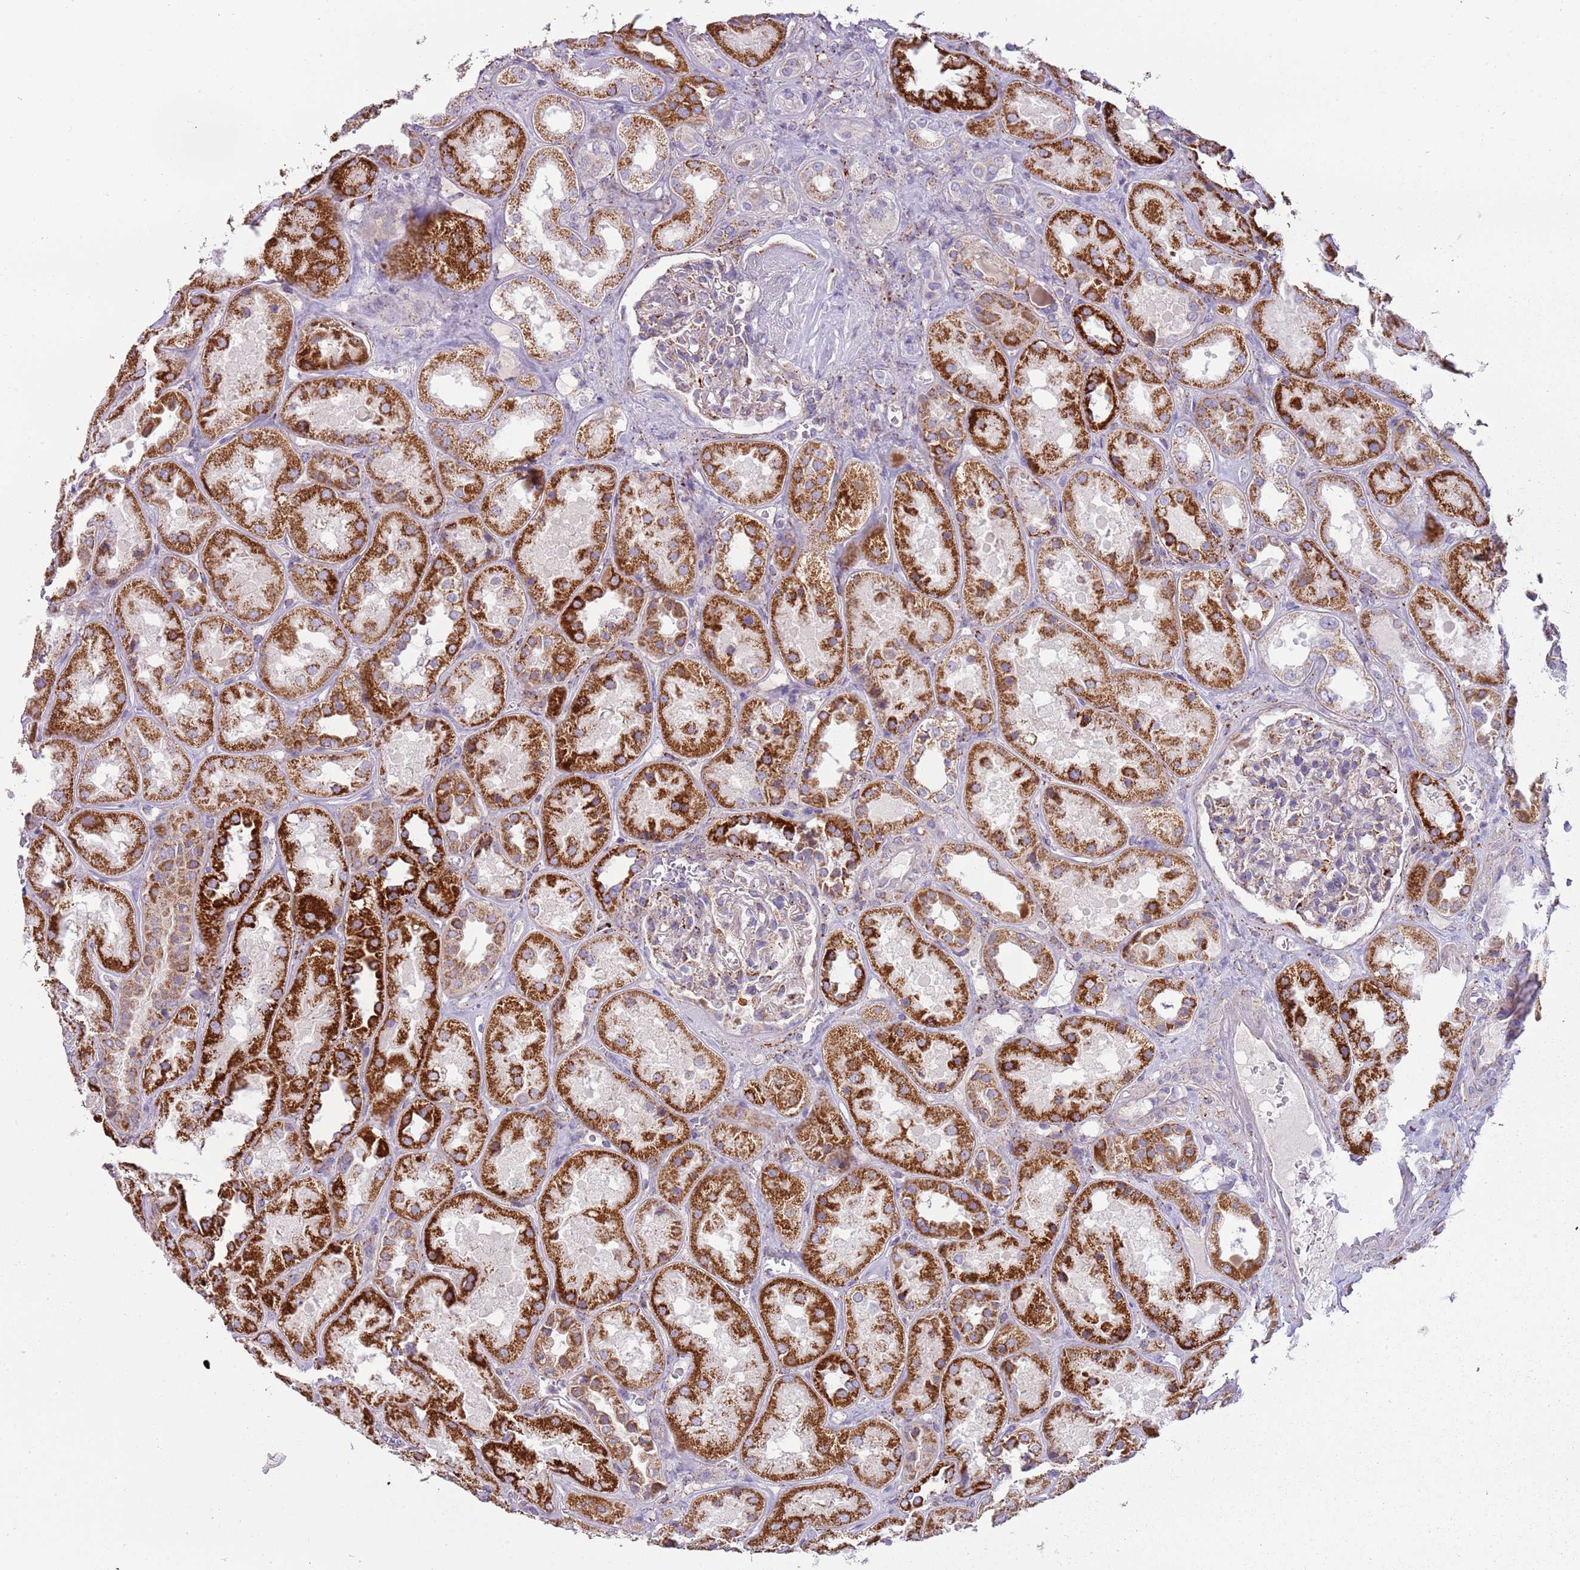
{"staining": {"intensity": "weak", "quantity": "25%-75%", "location": "cytoplasmic/membranous"}, "tissue": "kidney", "cell_type": "Cells in glomeruli", "image_type": "normal", "snomed": [{"axis": "morphology", "description": "Normal tissue, NOS"}, {"axis": "topography", "description": "Kidney"}], "caption": "Cells in glomeruli reveal weak cytoplasmic/membranous staining in about 25%-75% of cells in unremarkable kidney. The staining was performed using DAB (3,3'-diaminobenzidine), with brown indicating positive protein expression. Nuclei are stained blue with hematoxylin.", "gene": "RNF222", "patient": {"sex": "male", "age": 70}}